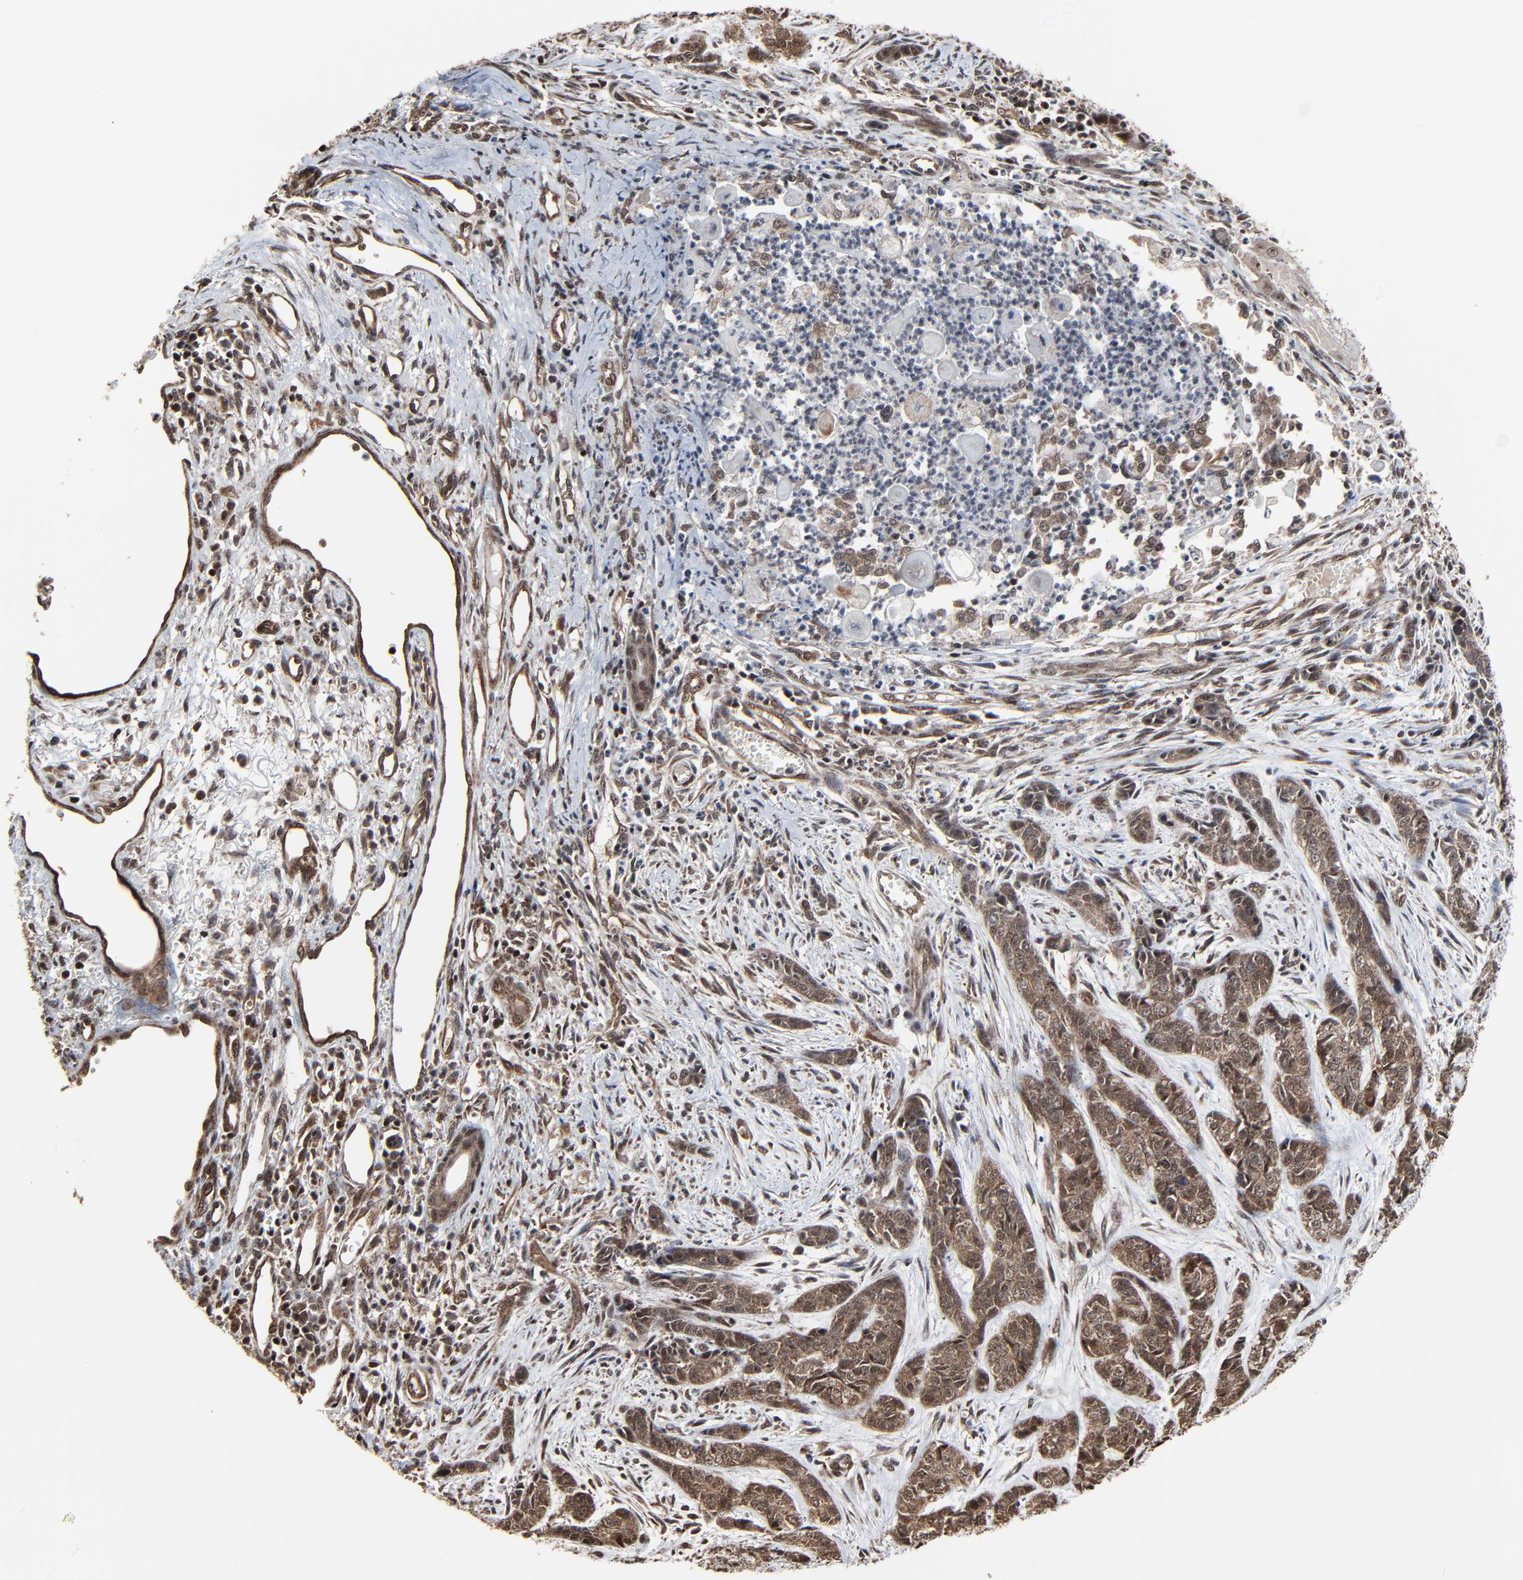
{"staining": {"intensity": "moderate", "quantity": ">75%", "location": "cytoplasmic/membranous,nuclear"}, "tissue": "skin cancer", "cell_type": "Tumor cells", "image_type": "cancer", "snomed": [{"axis": "morphology", "description": "Basal cell carcinoma"}, {"axis": "topography", "description": "Skin"}], "caption": "Immunohistochemical staining of skin cancer shows medium levels of moderate cytoplasmic/membranous and nuclear expression in approximately >75% of tumor cells.", "gene": "RHOJ", "patient": {"sex": "female", "age": 64}}